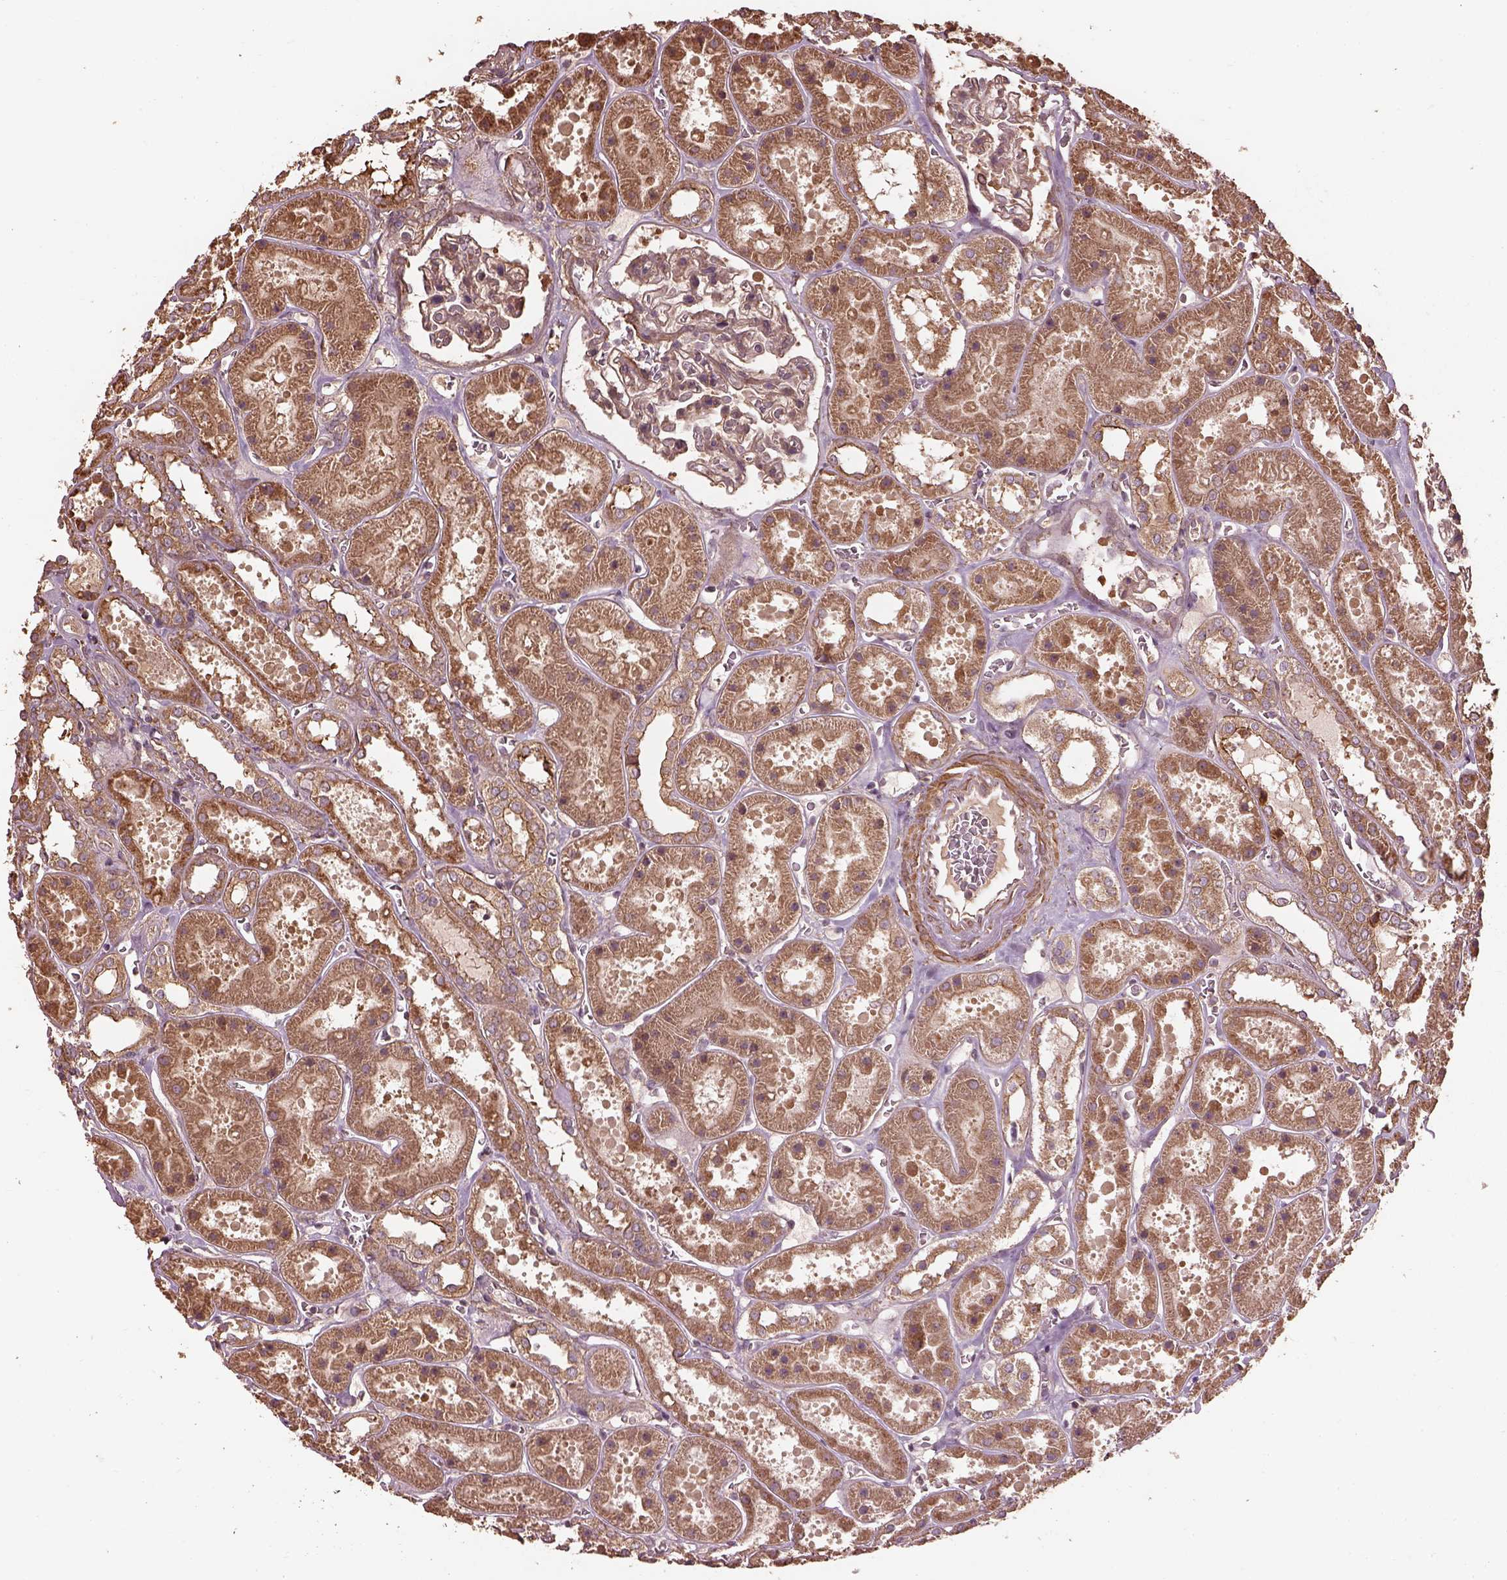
{"staining": {"intensity": "moderate", "quantity": "25%-75%", "location": "cytoplasmic/membranous"}, "tissue": "kidney", "cell_type": "Cells in glomeruli", "image_type": "normal", "snomed": [{"axis": "morphology", "description": "Normal tissue, NOS"}, {"axis": "topography", "description": "Kidney"}], "caption": "IHC image of unremarkable kidney: human kidney stained using immunohistochemistry (IHC) exhibits medium levels of moderate protein expression localized specifically in the cytoplasmic/membranous of cells in glomeruli, appearing as a cytoplasmic/membranous brown color.", "gene": "METTL4", "patient": {"sex": "female", "age": 41}}